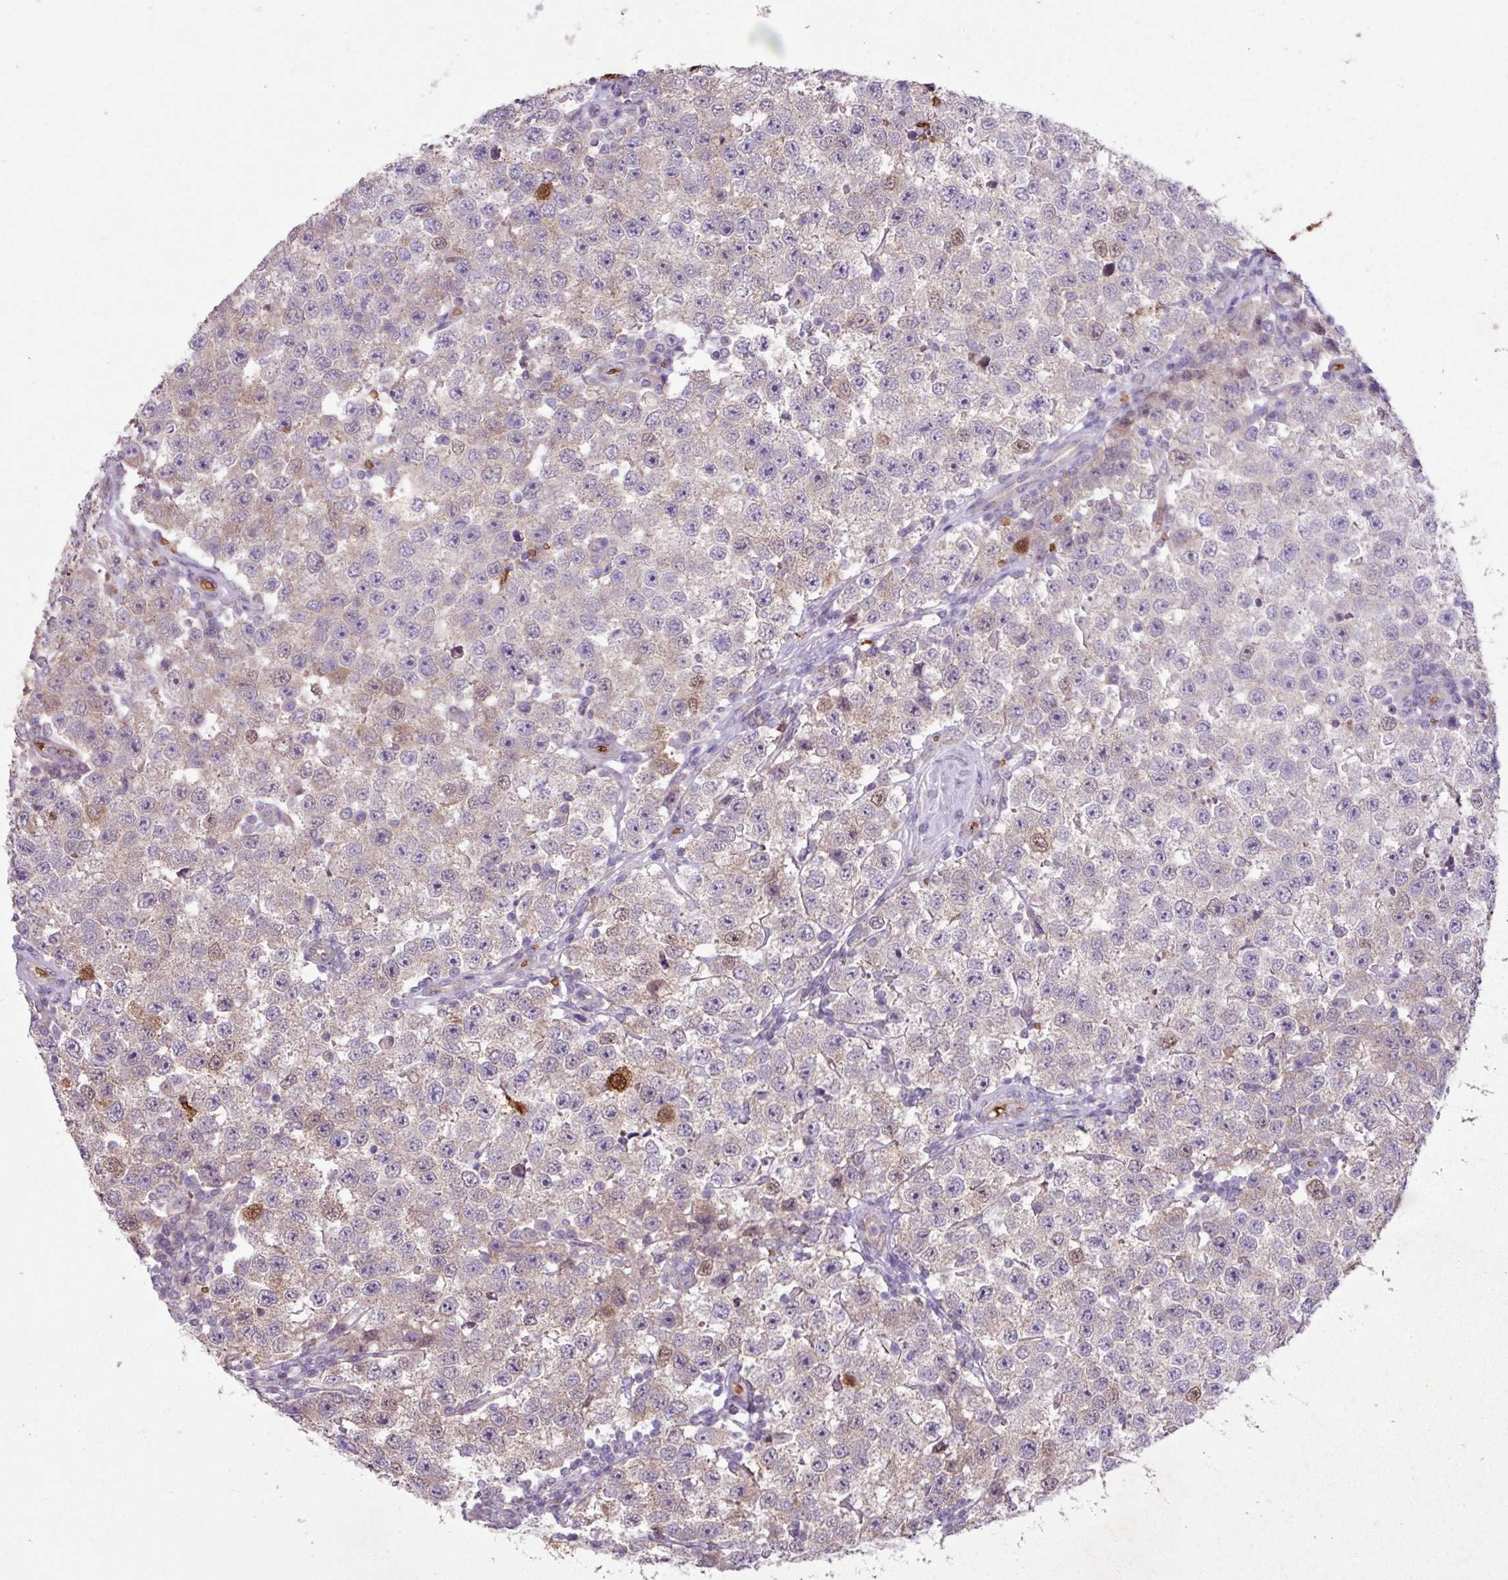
{"staining": {"intensity": "negative", "quantity": "none", "location": "none"}, "tissue": "testis cancer", "cell_type": "Tumor cells", "image_type": "cancer", "snomed": [{"axis": "morphology", "description": "Seminoma, NOS"}, {"axis": "topography", "description": "Testis"}], "caption": "Tumor cells are negative for brown protein staining in testis cancer. (DAB (3,3'-diaminobenzidine) immunohistochemistry with hematoxylin counter stain).", "gene": "RAD21L1", "patient": {"sex": "male", "age": 34}}